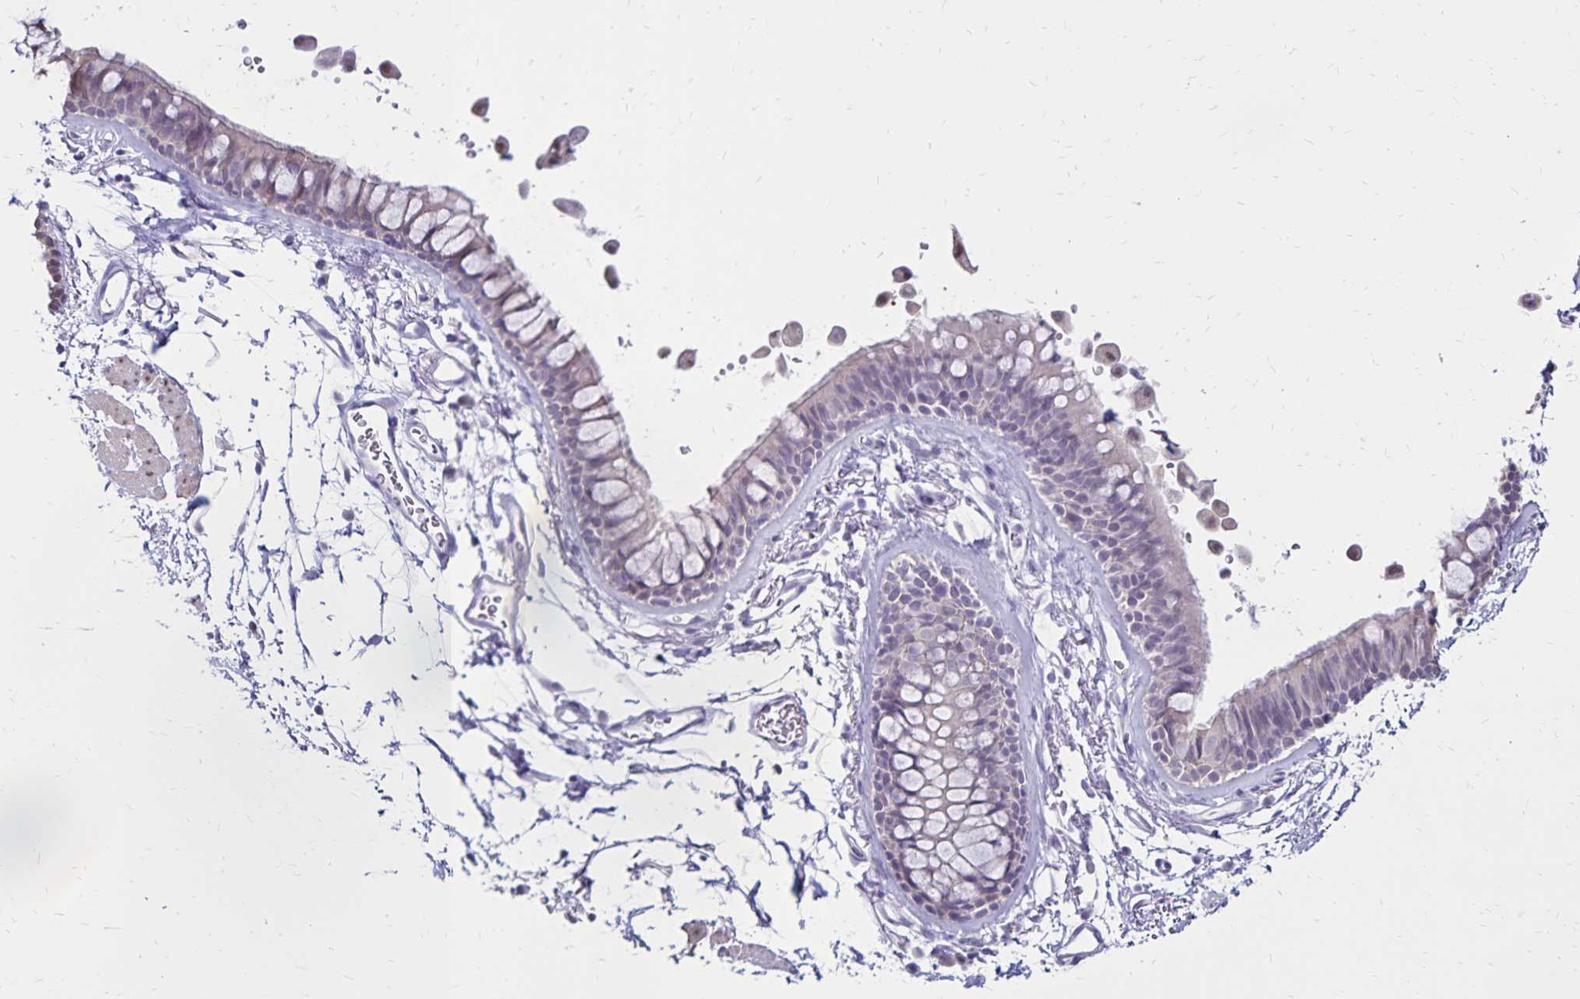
{"staining": {"intensity": "negative", "quantity": "none", "location": "none"}, "tissue": "bronchus", "cell_type": "Respiratory epithelial cells", "image_type": "normal", "snomed": [{"axis": "morphology", "description": "Normal tissue, NOS"}, {"axis": "topography", "description": "Cartilage tissue"}, {"axis": "topography", "description": "Bronchus"}], "caption": "Human bronchus stained for a protein using immunohistochemistry (IHC) demonstrates no expression in respiratory epithelial cells.", "gene": "SH3GL3", "patient": {"sex": "female", "age": 79}}